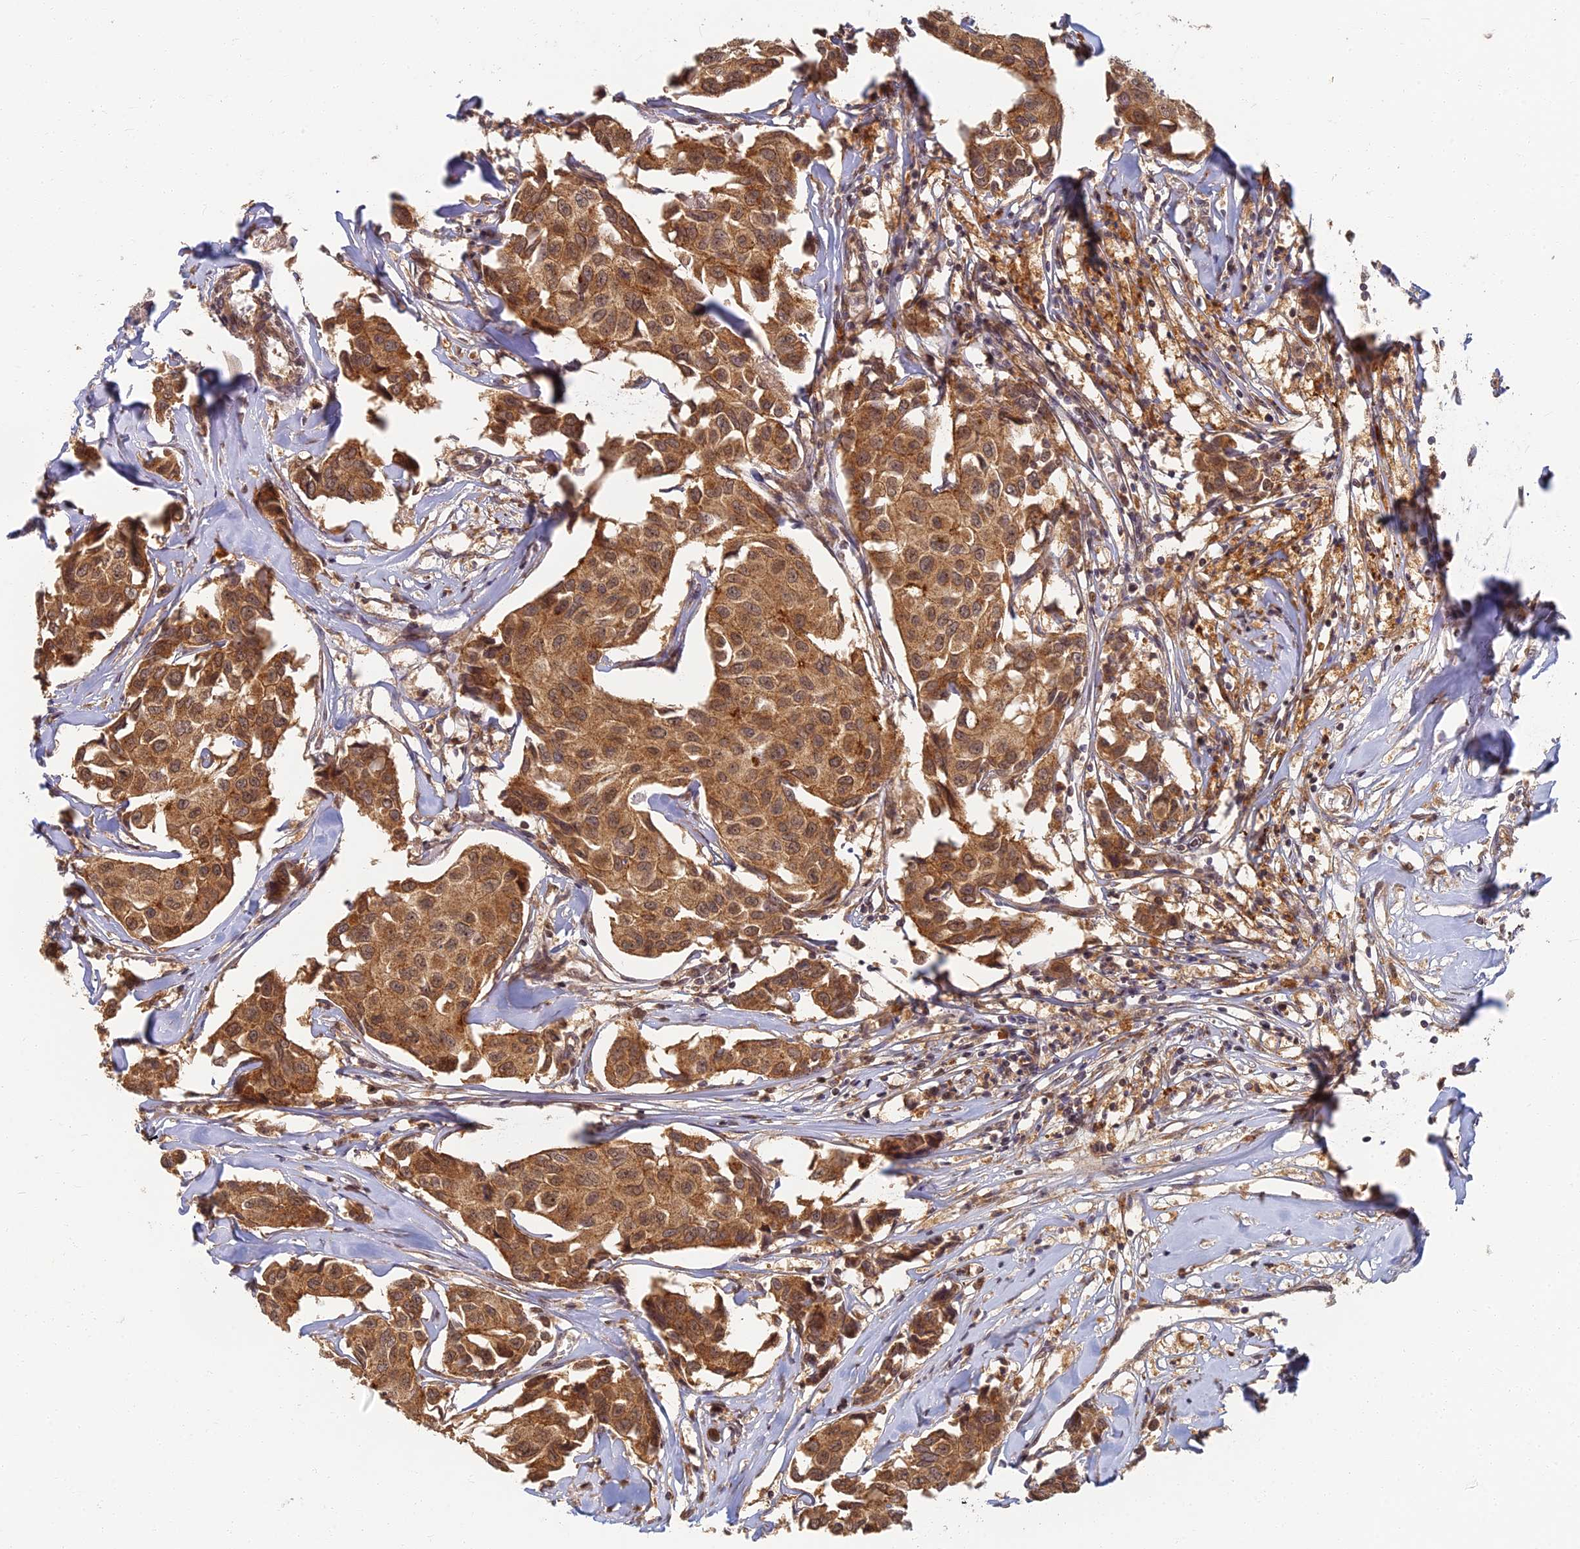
{"staining": {"intensity": "moderate", "quantity": ">75%", "location": "cytoplasmic/membranous"}, "tissue": "breast cancer", "cell_type": "Tumor cells", "image_type": "cancer", "snomed": [{"axis": "morphology", "description": "Duct carcinoma"}, {"axis": "topography", "description": "Breast"}], "caption": "Immunohistochemistry (IHC) histopathology image of neoplastic tissue: human breast cancer stained using IHC reveals medium levels of moderate protein expression localized specifically in the cytoplasmic/membranous of tumor cells, appearing as a cytoplasmic/membranous brown color.", "gene": "RGL3", "patient": {"sex": "female", "age": 80}}